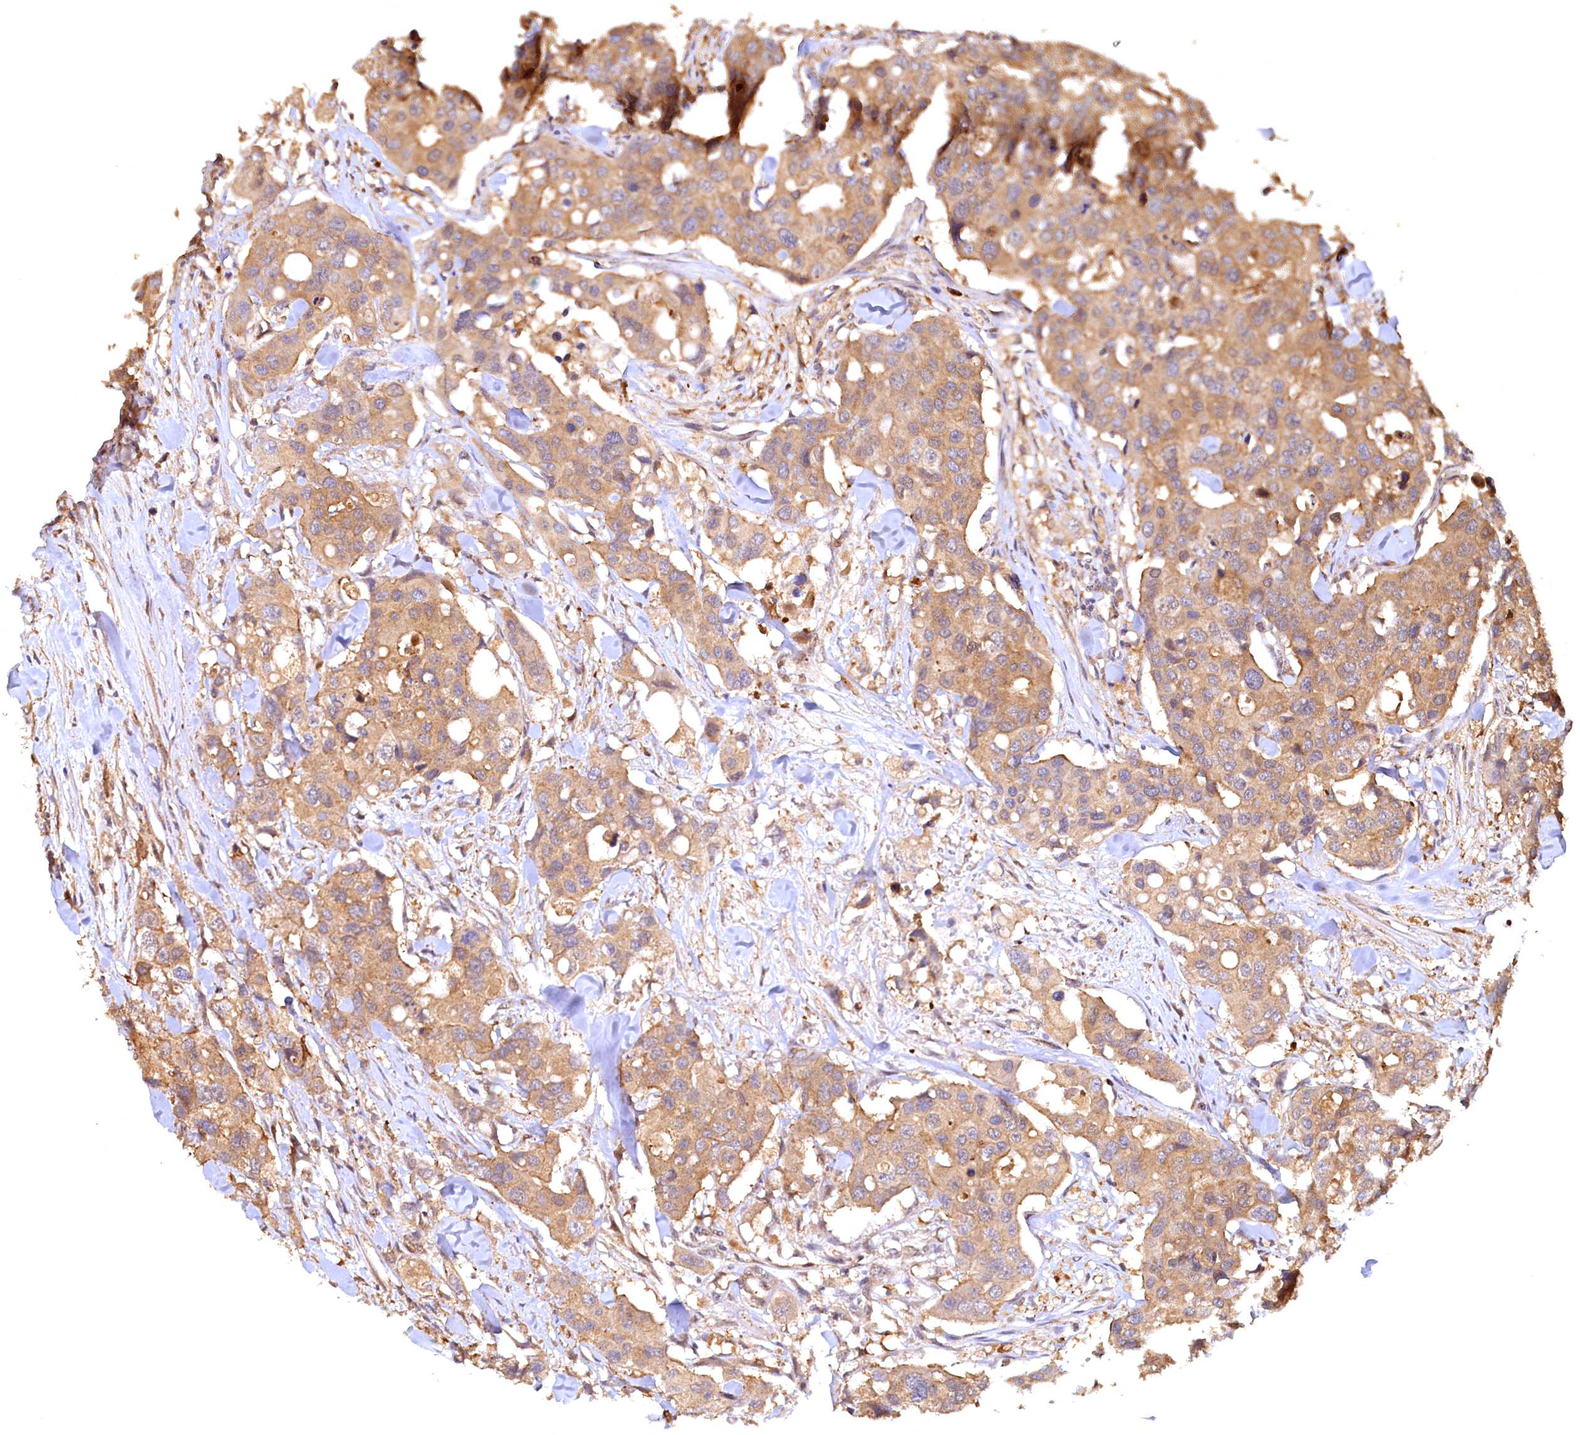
{"staining": {"intensity": "moderate", "quantity": ">75%", "location": "cytoplasmic/membranous"}, "tissue": "colorectal cancer", "cell_type": "Tumor cells", "image_type": "cancer", "snomed": [{"axis": "morphology", "description": "Adenocarcinoma, NOS"}, {"axis": "topography", "description": "Colon"}], "caption": "Immunohistochemical staining of colorectal cancer displays medium levels of moderate cytoplasmic/membranous expression in approximately >75% of tumor cells. The staining is performed using DAB brown chromogen to label protein expression. The nuclei are counter-stained blue using hematoxylin.", "gene": "UBL7", "patient": {"sex": "male", "age": 77}}